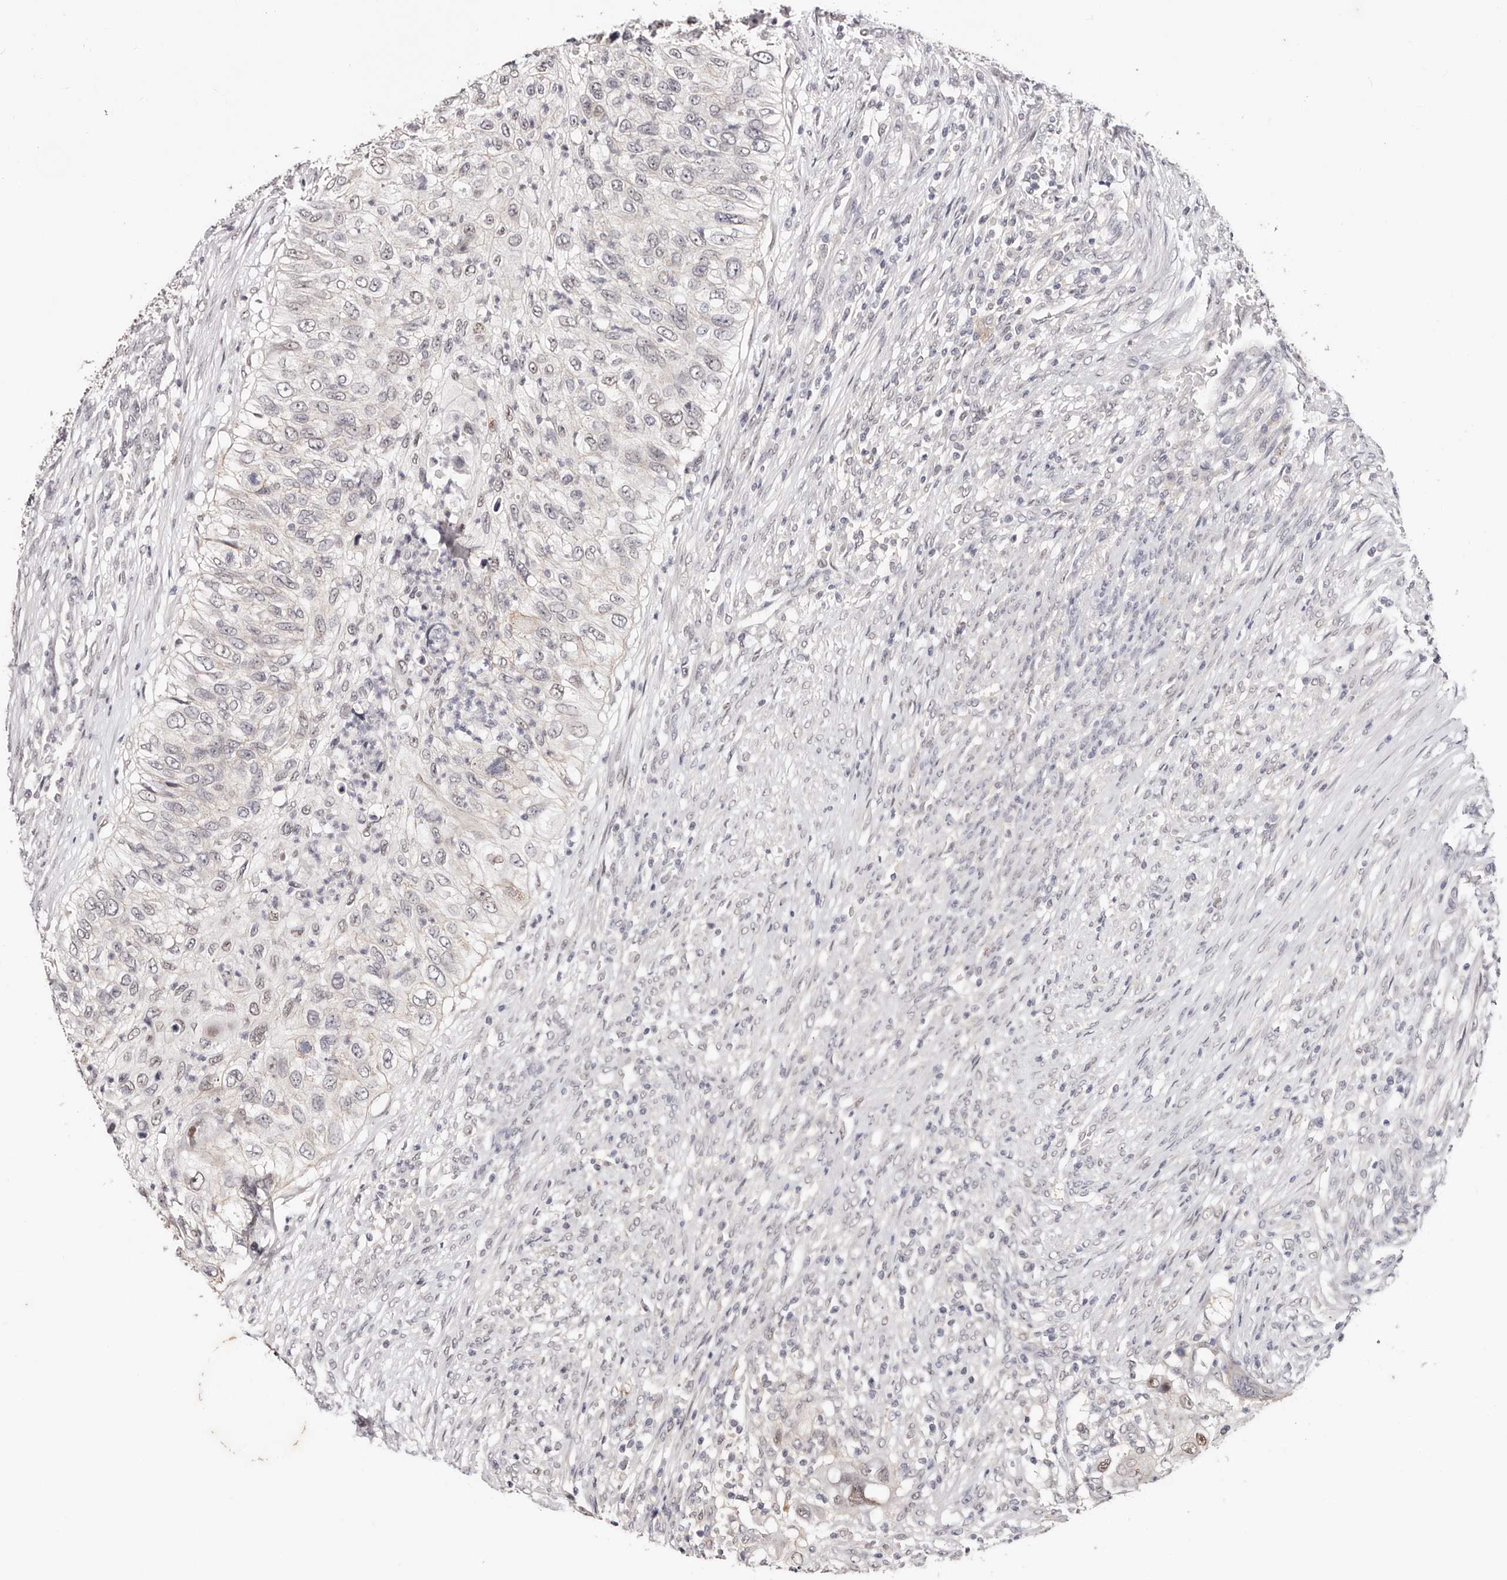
{"staining": {"intensity": "weak", "quantity": "<25%", "location": "nuclear"}, "tissue": "urothelial cancer", "cell_type": "Tumor cells", "image_type": "cancer", "snomed": [{"axis": "morphology", "description": "Urothelial carcinoma, High grade"}, {"axis": "topography", "description": "Urinary bladder"}], "caption": "High power microscopy micrograph of an immunohistochemistry image of urothelial carcinoma (high-grade), revealing no significant expression in tumor cells.", "gene": "TYW3", "patient": {"sex": "female", "age": 60}}